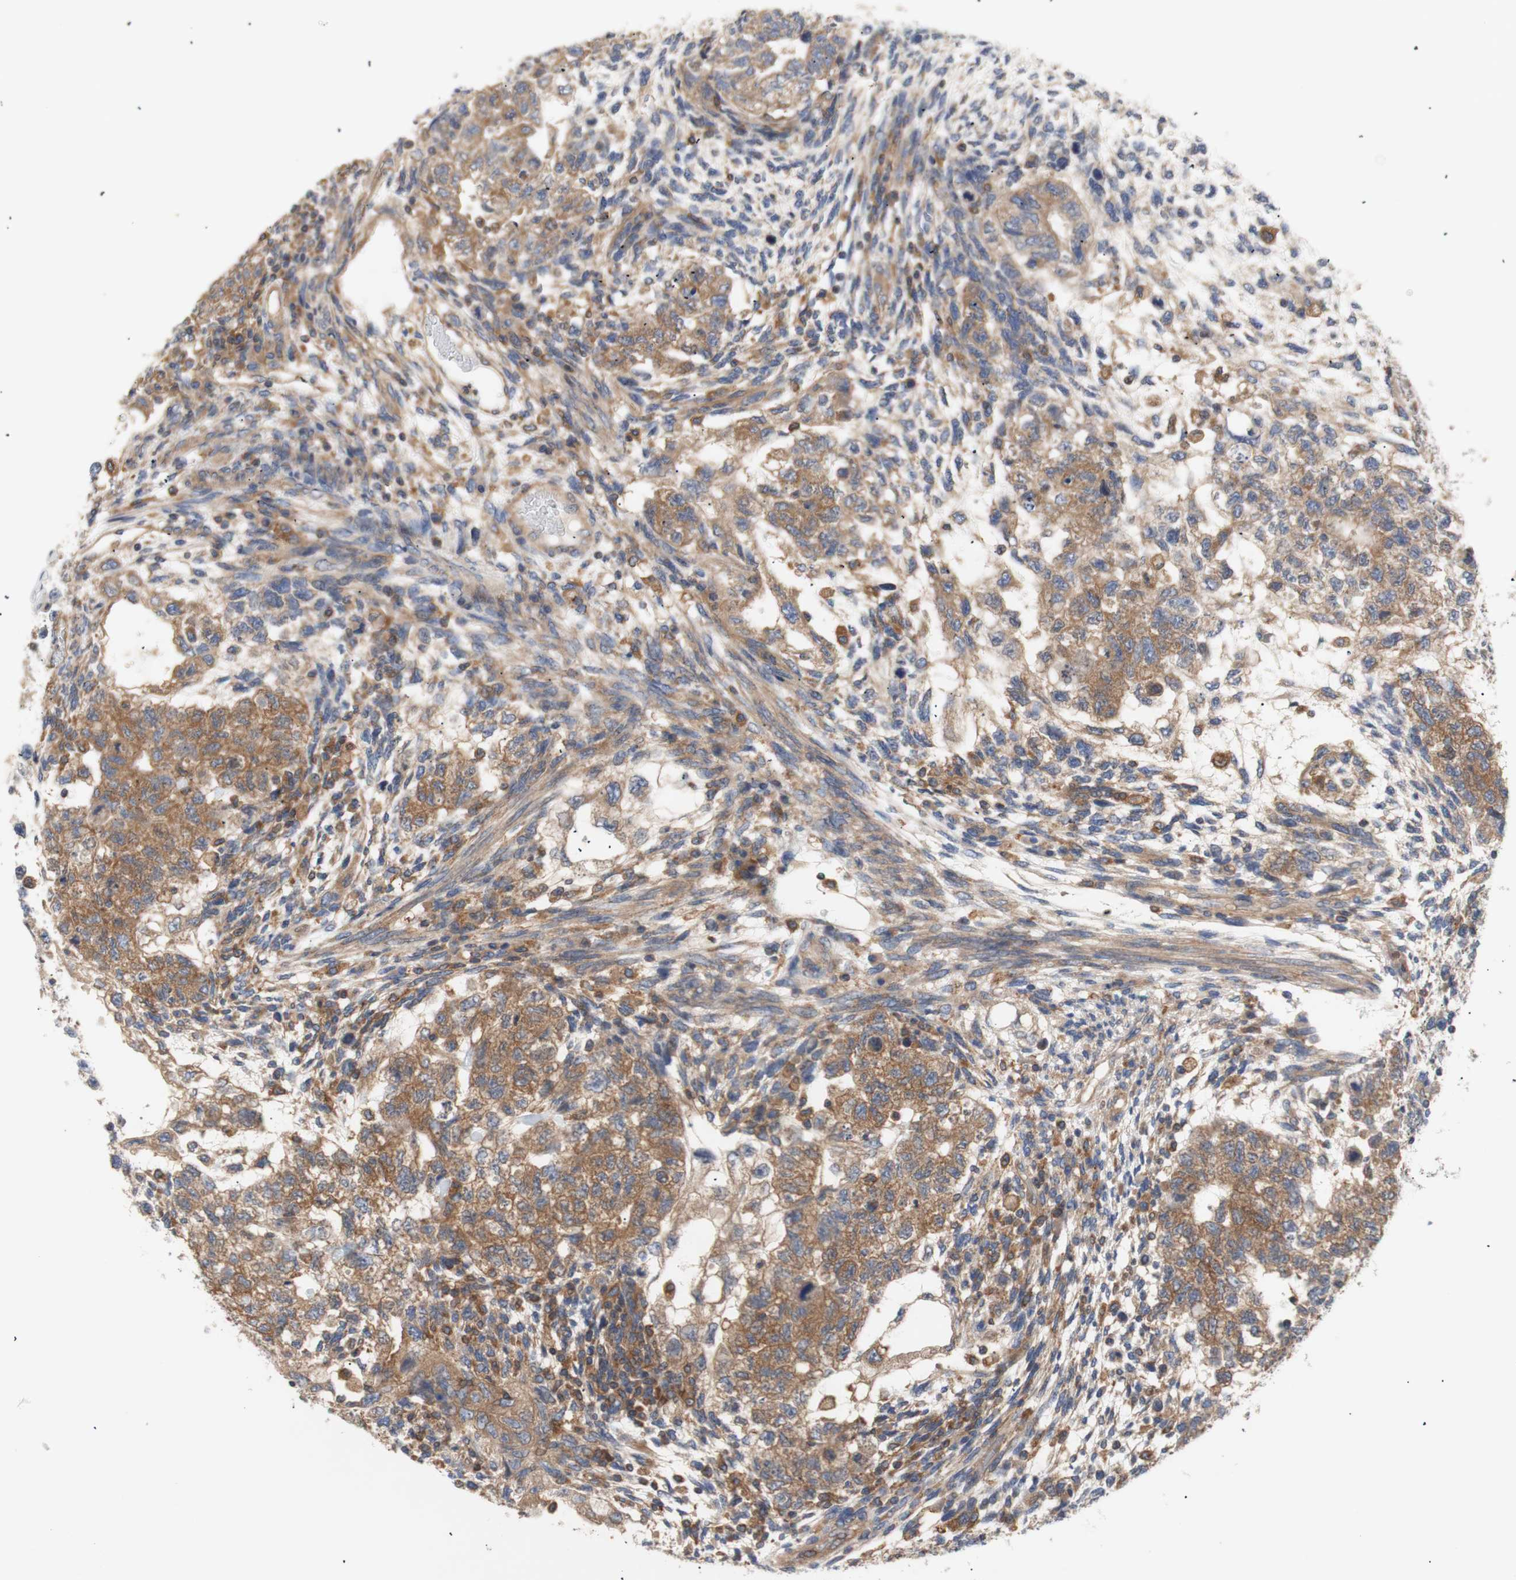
{"staining": {"intensity": "moderate", "quantity": ">75%", "location": "cytoplasmic/membranous"}, "tissue": "testis cancer", "cell_type": "Tumor cells", "image_type": "cancer", "snomed": [{"axis": "morphology", "description": "Normal tissue, NOS"}, {"axis": "morphology", "description": "Carcinoma, Embryonal, NOS"}, {"axis": "topography", "description": "Testis"}], "caption": "Protein analysis of embryonal carcinoma (testis) tissue reveals moderate cytoplasmic/membranous staining in about >75% of tumor cells.", "gene": "IKBKG", "patient": {"sex": "male", "age": 36}}